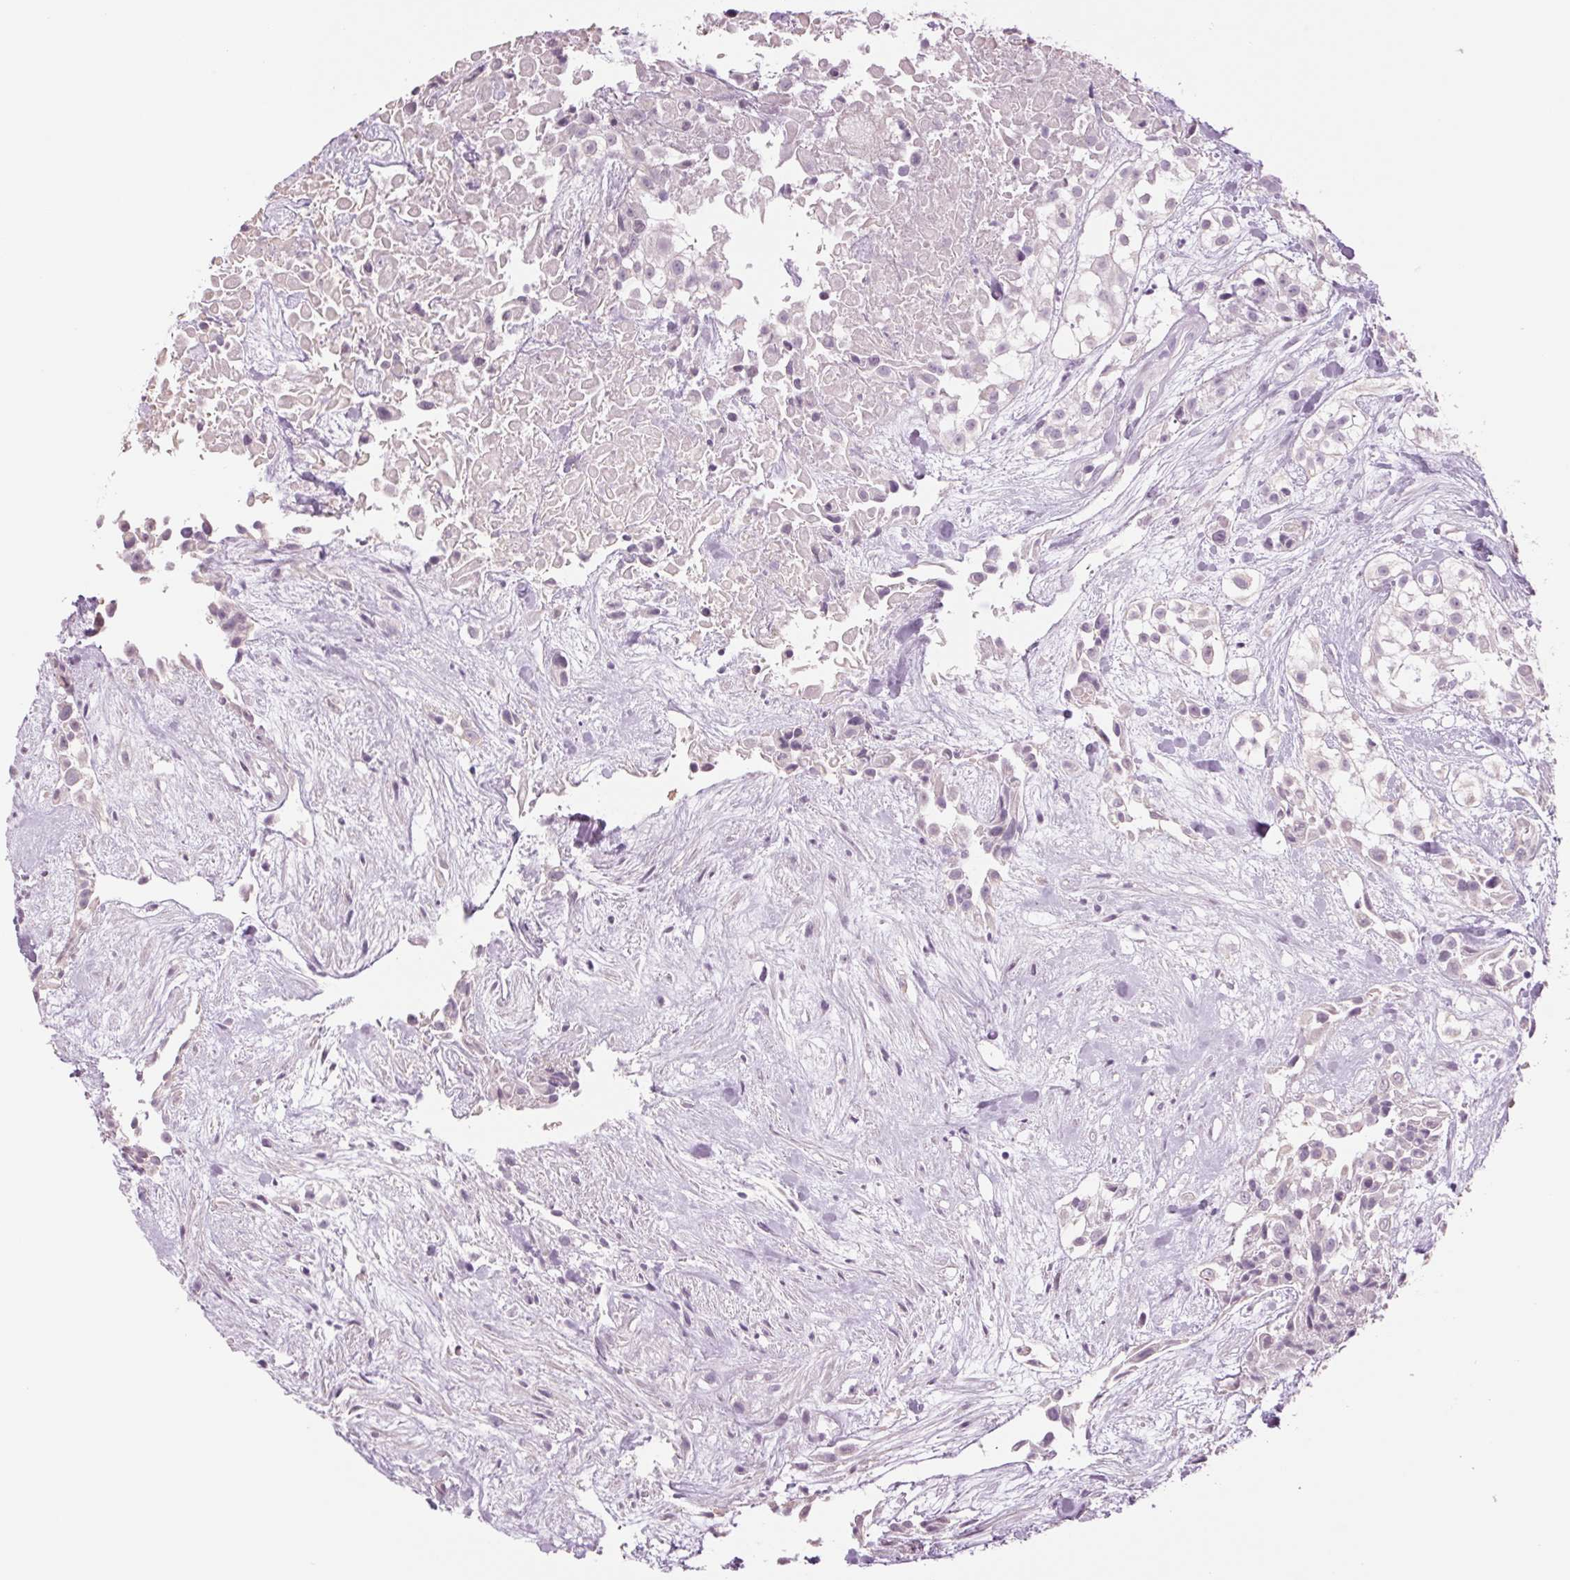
{"staining": {"intensity": "negative", "quantity": "none", "location": "none"}, "tissue": "urothelial cancer", "cell_type": "Tumor cells", "image_type": "cancer", "snomed": [{"axis": "morphology", "description": "Urothelial carcinoma, High grade"}, {"axis": "topography", "description": "Urinary bladder"}], "caption": "Tumor cells are negative for protein expression in human urothelial carcinoma (high-grade).", "gene": "MPO", "patient": {"sex": "male", "age": 56}}